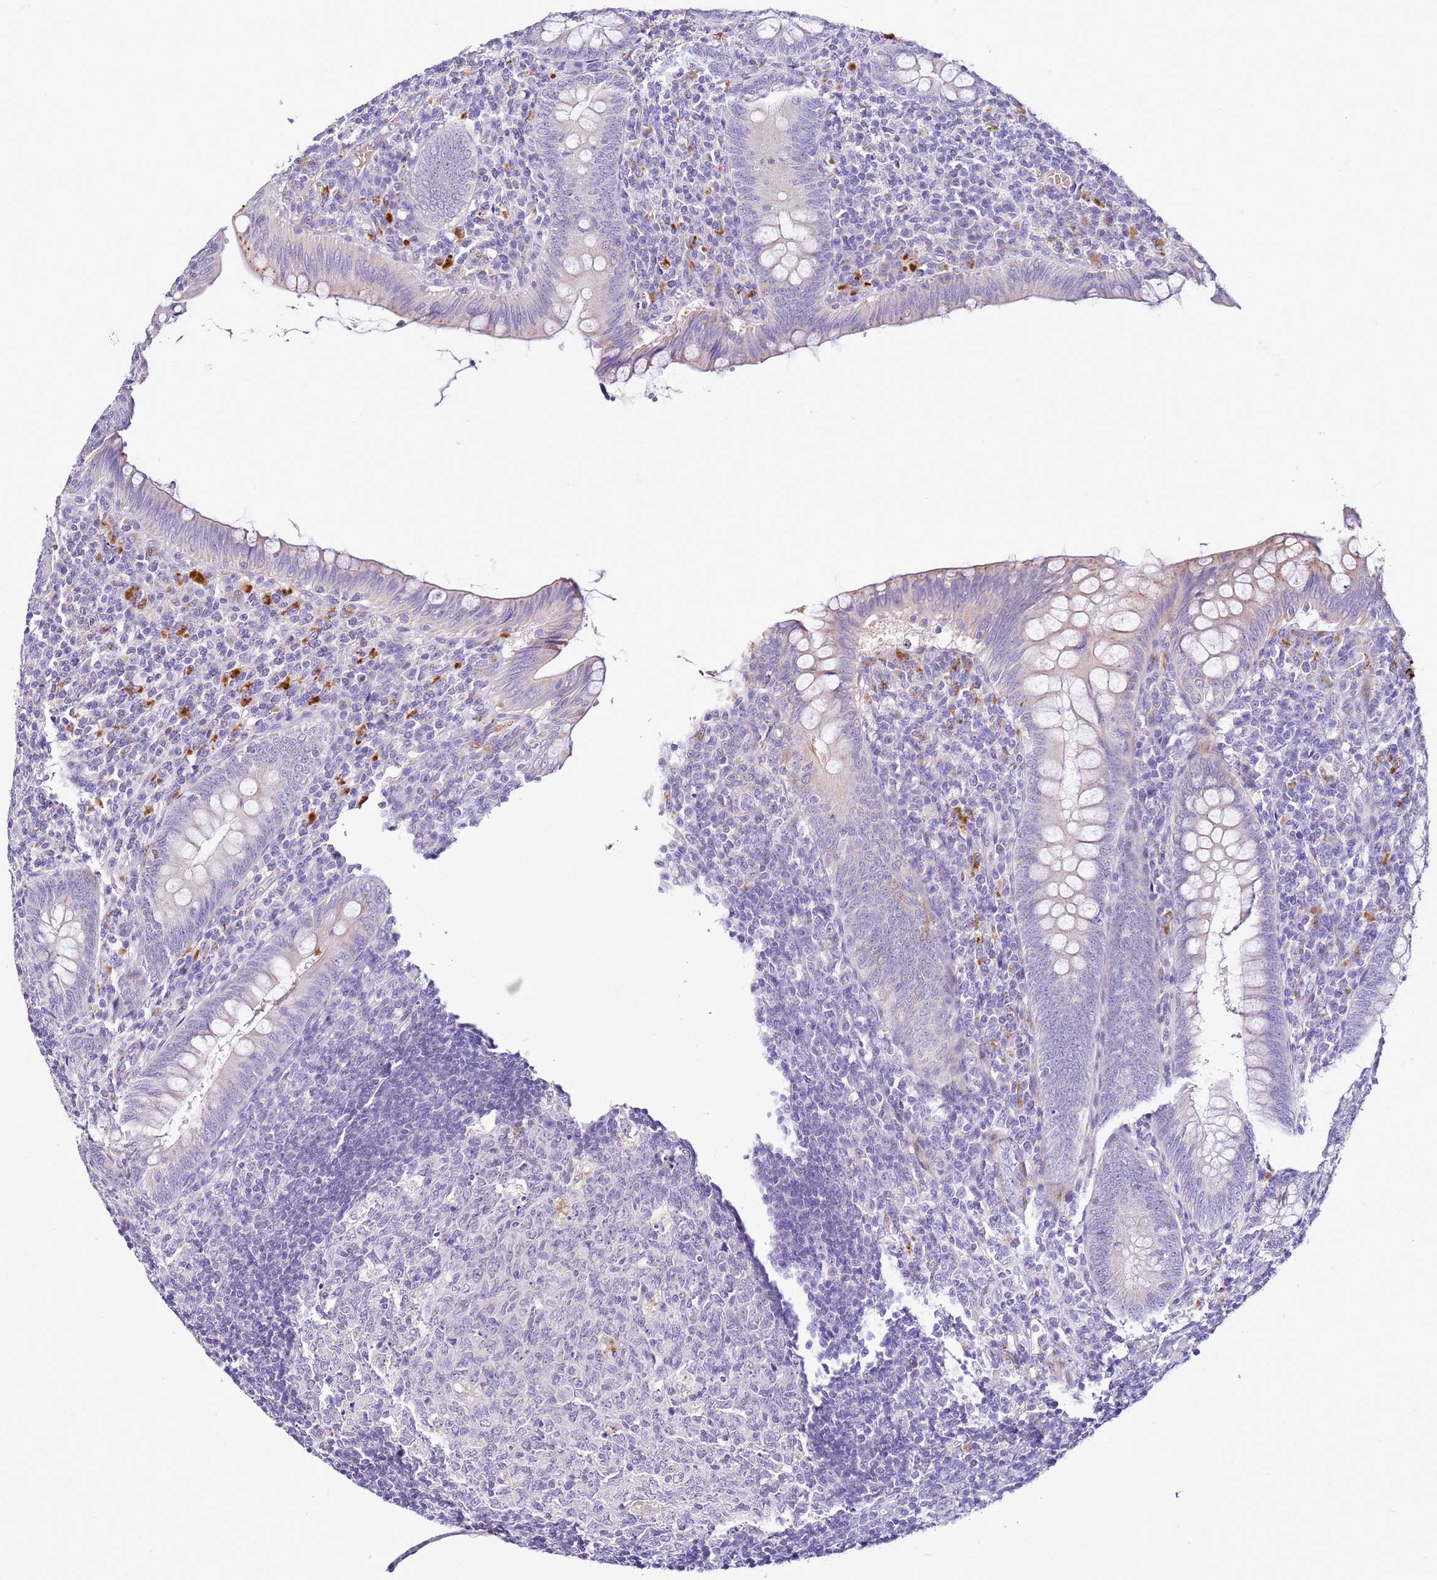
{"staining": {"intensity": "weak", "quantity": "<25%", "location": "cytoplasmic/membranous"}, "tissue": "appendix", "cell_type": "Glandular cells", "image_type": "normal", "snomed": [{"axis": "morphology", "description": "Normal tissue, NOS"}, {"axis": "topography", "description": "Appendix"}], "caption": "A micrograph of human appendix is negative for staining in glandular cells. (Stains: DAB IHC with hematoxylin counter stain, Microscopy: brightfield microscopy at high magnification).", "gene": "HGD", "patient": {"sex": "male", "age": 14}}